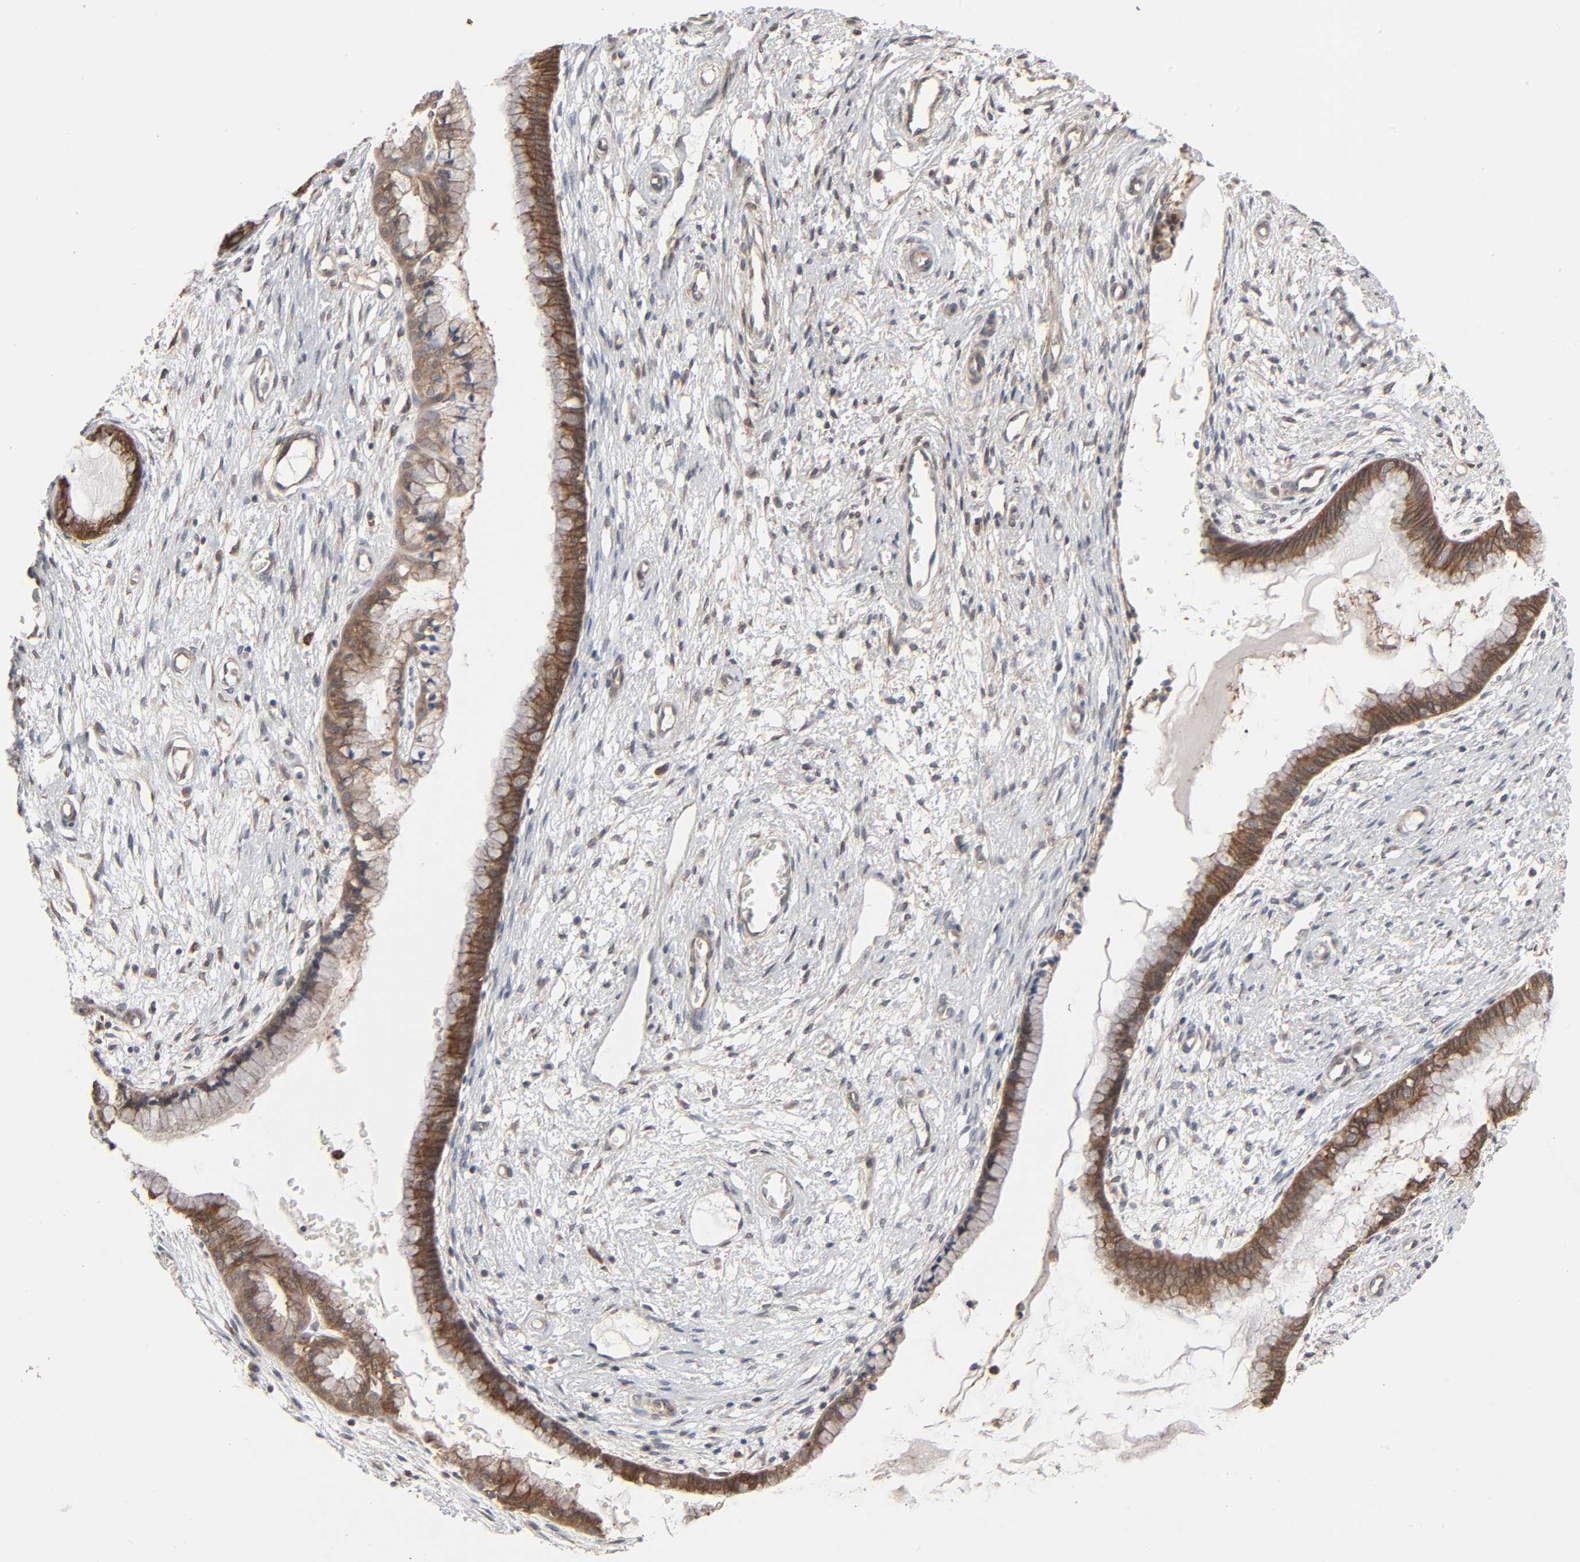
{"staining": {"intensity": "moderate", "quantity": ">75%", "location": "cytoplasmic/membranous"}, "tissue": "cervix", "cell_type": "Glandular cells", "image_type": "normal", "snomed": [{"axis": "morphology", "description": "Normal tissue, NOS"}, {"axis": "topography", "description": "Cervix"}], "caption": "DAB immunohistochemical staining of normal human cervix shows moderate cytoplasmic/membranous protein staining in approximately >75% of glandular cells. The staining is performed using DAB (3,3'-diaminobenzidine) brown chromogen to label protein expression. The nuclei are counter-stained blue using hematoxylin.", "gene": "NDRG2", "patient": {"sex": "female", "age": 55}}